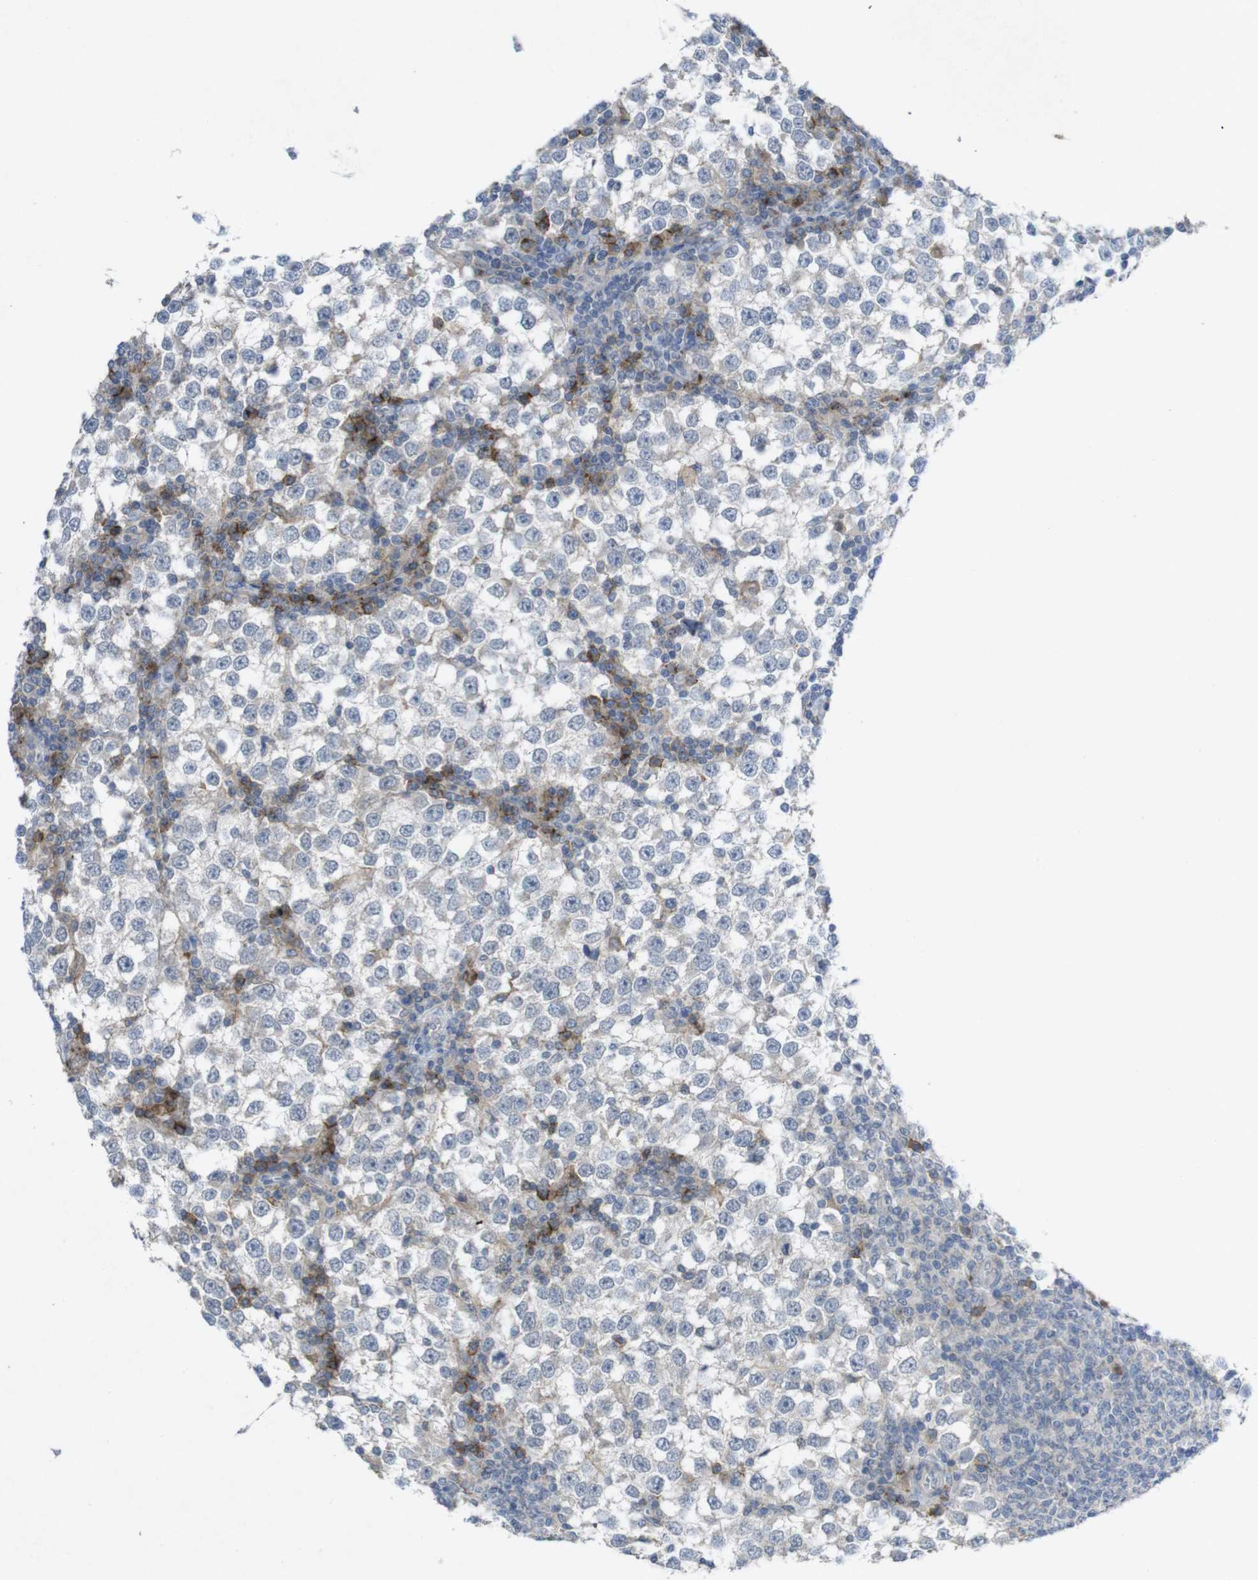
{"staining": {"intensity": "negative", "quantity": "none", "location": "none"}, "tissue": "testis cancer", "cell_type": "Tumor cells", "image_type": "cancer", "snomed": [{"axis": "morphology", "description": "Seminoma, NOS"}, {"axis": "topography", "description": "Testis"}], "caption": "This is an immunohistochemistry histopathology image of testis seminoma. There is no positivity in tumor cells.", "gene": "SLAMF7", "patient": {"sex": "male", "age": 65}}